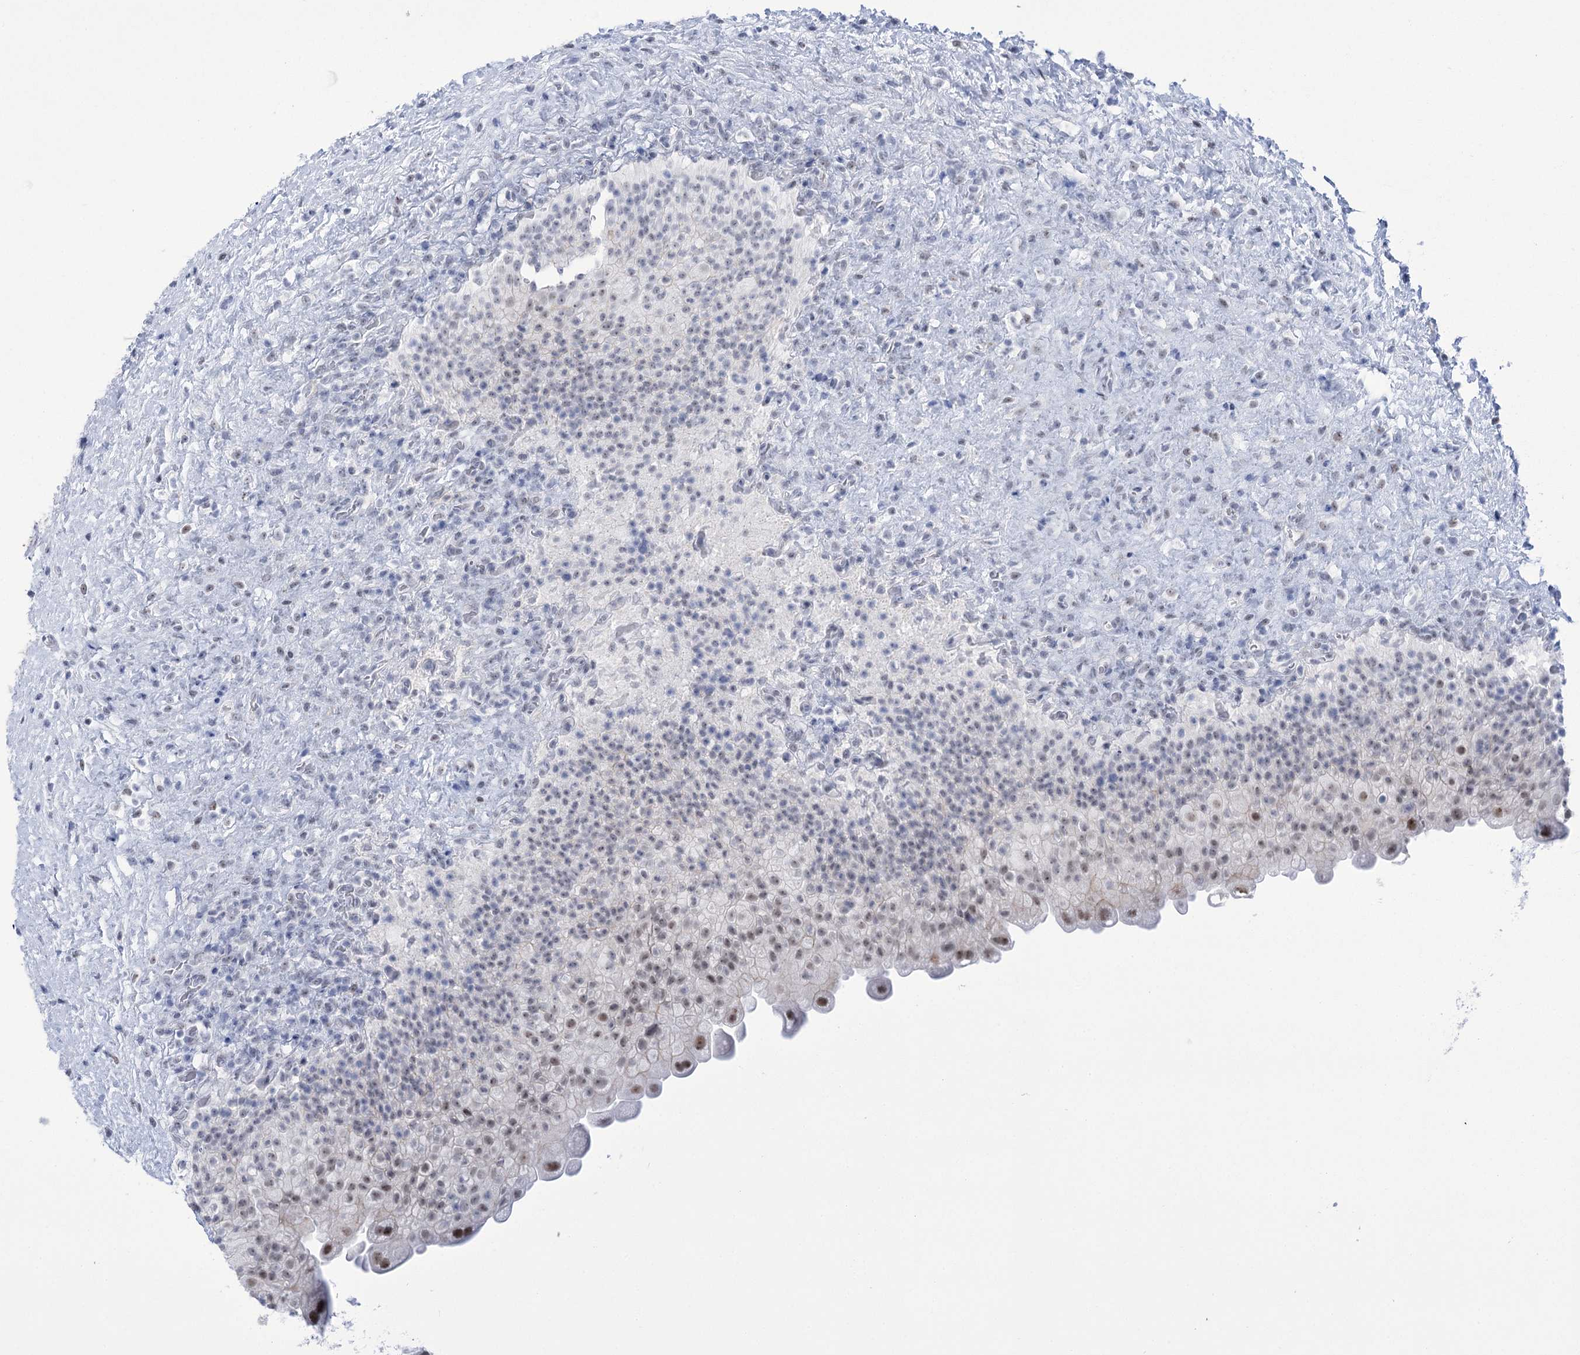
{"staining": {"intensity": "moderate", "quantity": "<25%", "location": "nuclear"}, "tissue": "urinary bladder", "cell_type": "Urothelial cells", "image_type": "normal", "snomed": [{"axis": "morphology", "description": "Normal tissue, NOS"}, {"axis": "topography", "description": "Urinary bladder"}], "caption": "Brown immunohistochemical staining in unremarkable urinary bladder exhibits moderate nuclear positivity in about <25% of urothelial cells.", "gene": "HORMAD1", "patient": {"sex": "female", "age": 27}}